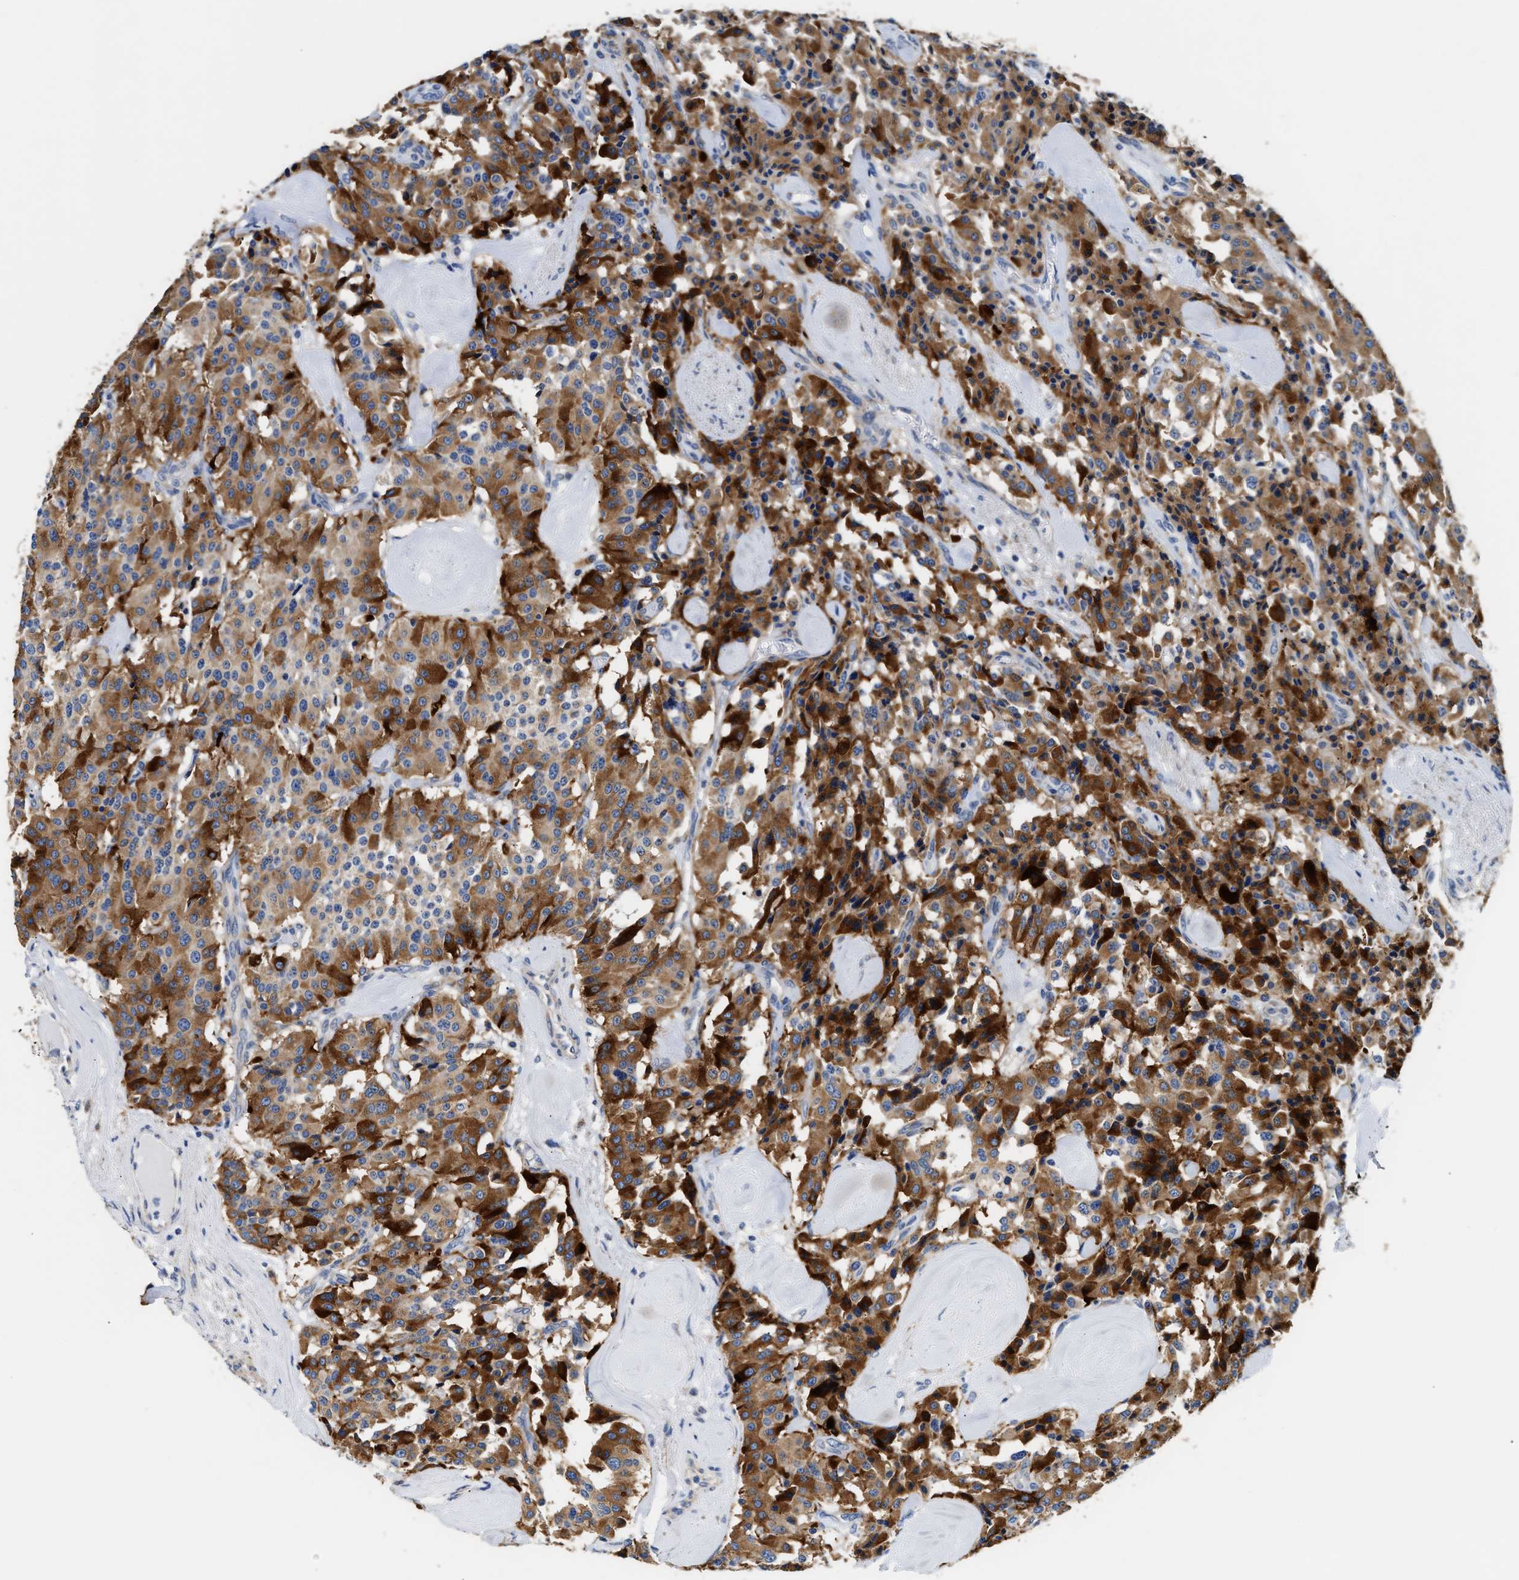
{"staining": {"intensity": "strong", "quantity": "25%-75%", "location": "cytoplasmic/membranous"}, "tissue": "carcinoid", "cell_type": "Tumor cells", "image_type": "cancer", "snomed": [{"axis": "morphology", "description": "Carcinoid, malignant, NOS"}, {"axis": "topography", "description": "Lung"}], "caption": "IHC staining of carcinoid (malignant), which reveals high levels of strong cytoplasmic/membranous expression in approximately 25%-75% of tumor cells indicating strong cytoplasmic/membranous protein staining. The staining was performed using DAB (3,3'-diaminobenzidine) (brown) for protein detection and nuclei were counterstained in hematoxylin (blue).", "gene": "ACADVL", "patient": {"sex": "male", "age": 30}}